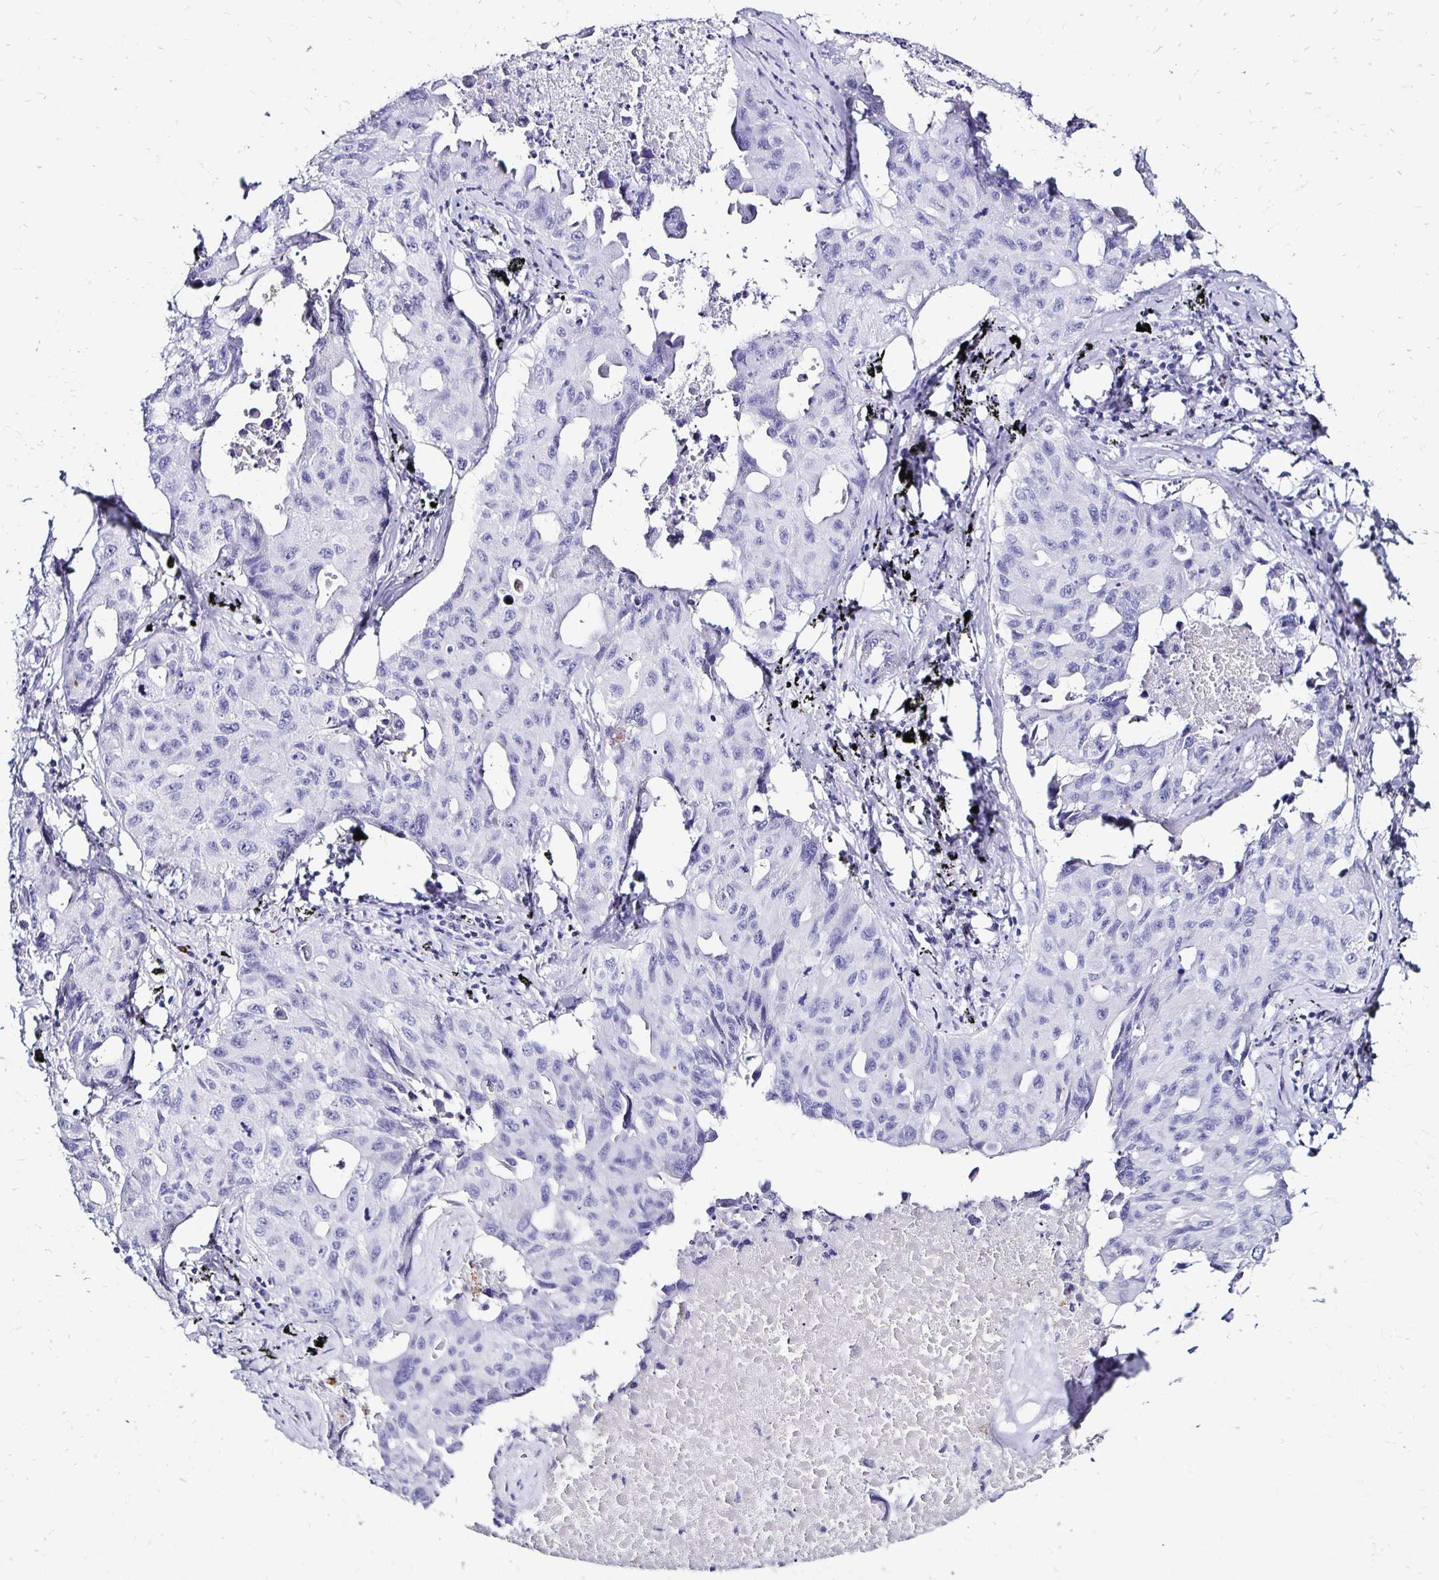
{"staining": {"intensity": "negative", "quantity": "none", "location": "none"}, "tissue": "lung cancer", "cell_type": "Tumor cells", "image_type": "cancer", "snomed": [{"axis": "morphology", "description": "Adenocarcinoma, NOS"}, {"axis": "topography", "description": "Lymph node"}, {"axis": "topography", "description": "Lung"}], "caption": "Human lung cancer (adenocarcinoma) stained for a protein using immunohistochemistry displays no expression in tumor cells.", "gene": "KCNT1", "patient": {"sex": "male", "age": 64}}